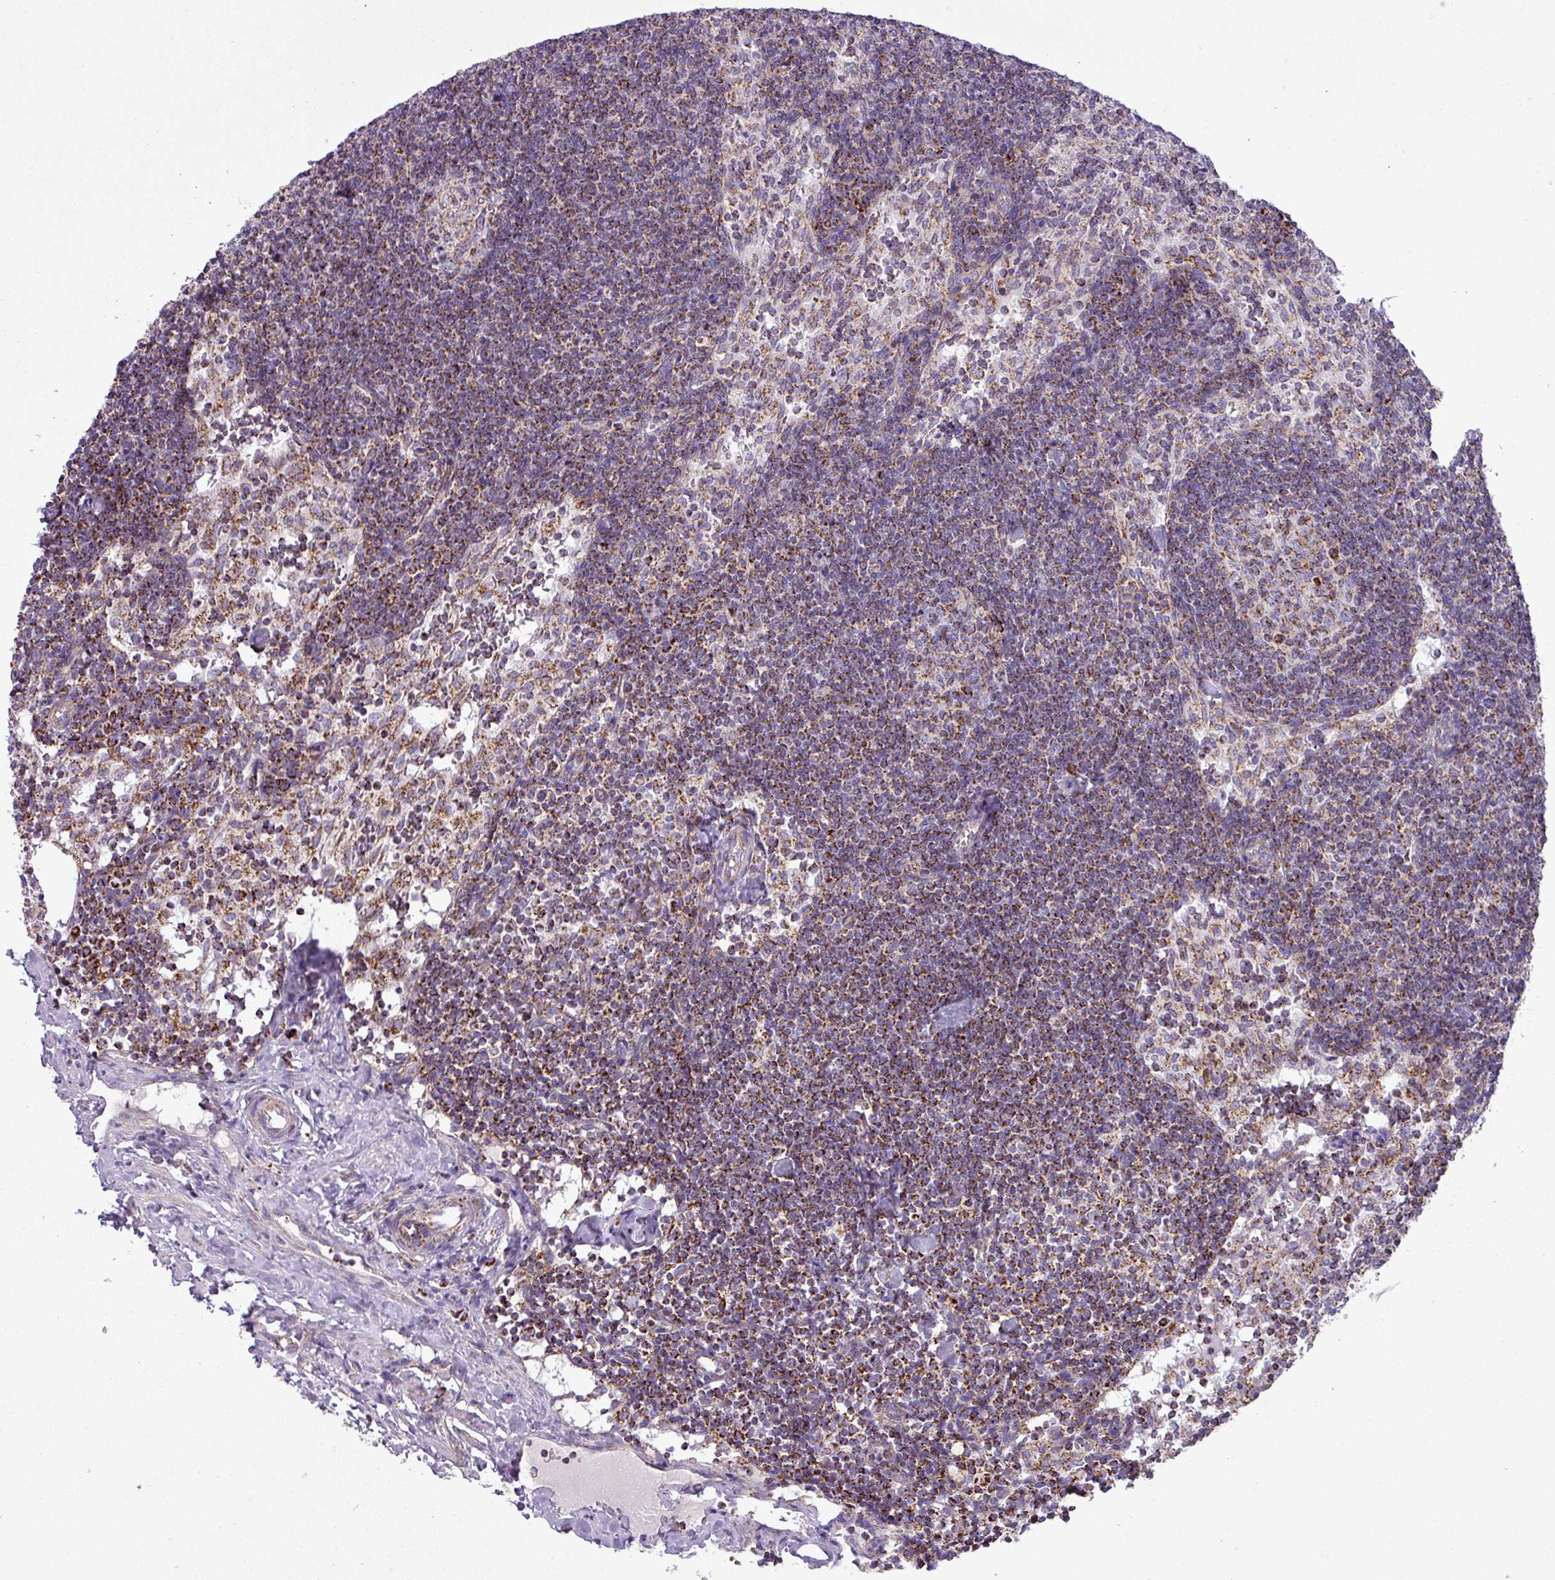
{"staining": {"intensity": "strong", "quantity": "25%-75%", "location": "cytoplasmic/membranous"}, "tissue": "lymph node", "cell_type": "Germinal center cells", "image_type": "normal", "snomed": [{"axis": "morphology", "description": "Normal tissue, NOS"}, {"axis": "topography", "description": "Lymph node"}], "caption": "The immunohistochemical stain shows strong cytoplasmic/membranous expression in germinal center cells of benign lymph node.", "gene": "ZNF81", "patient": {"sex": "female", "age": 52}}